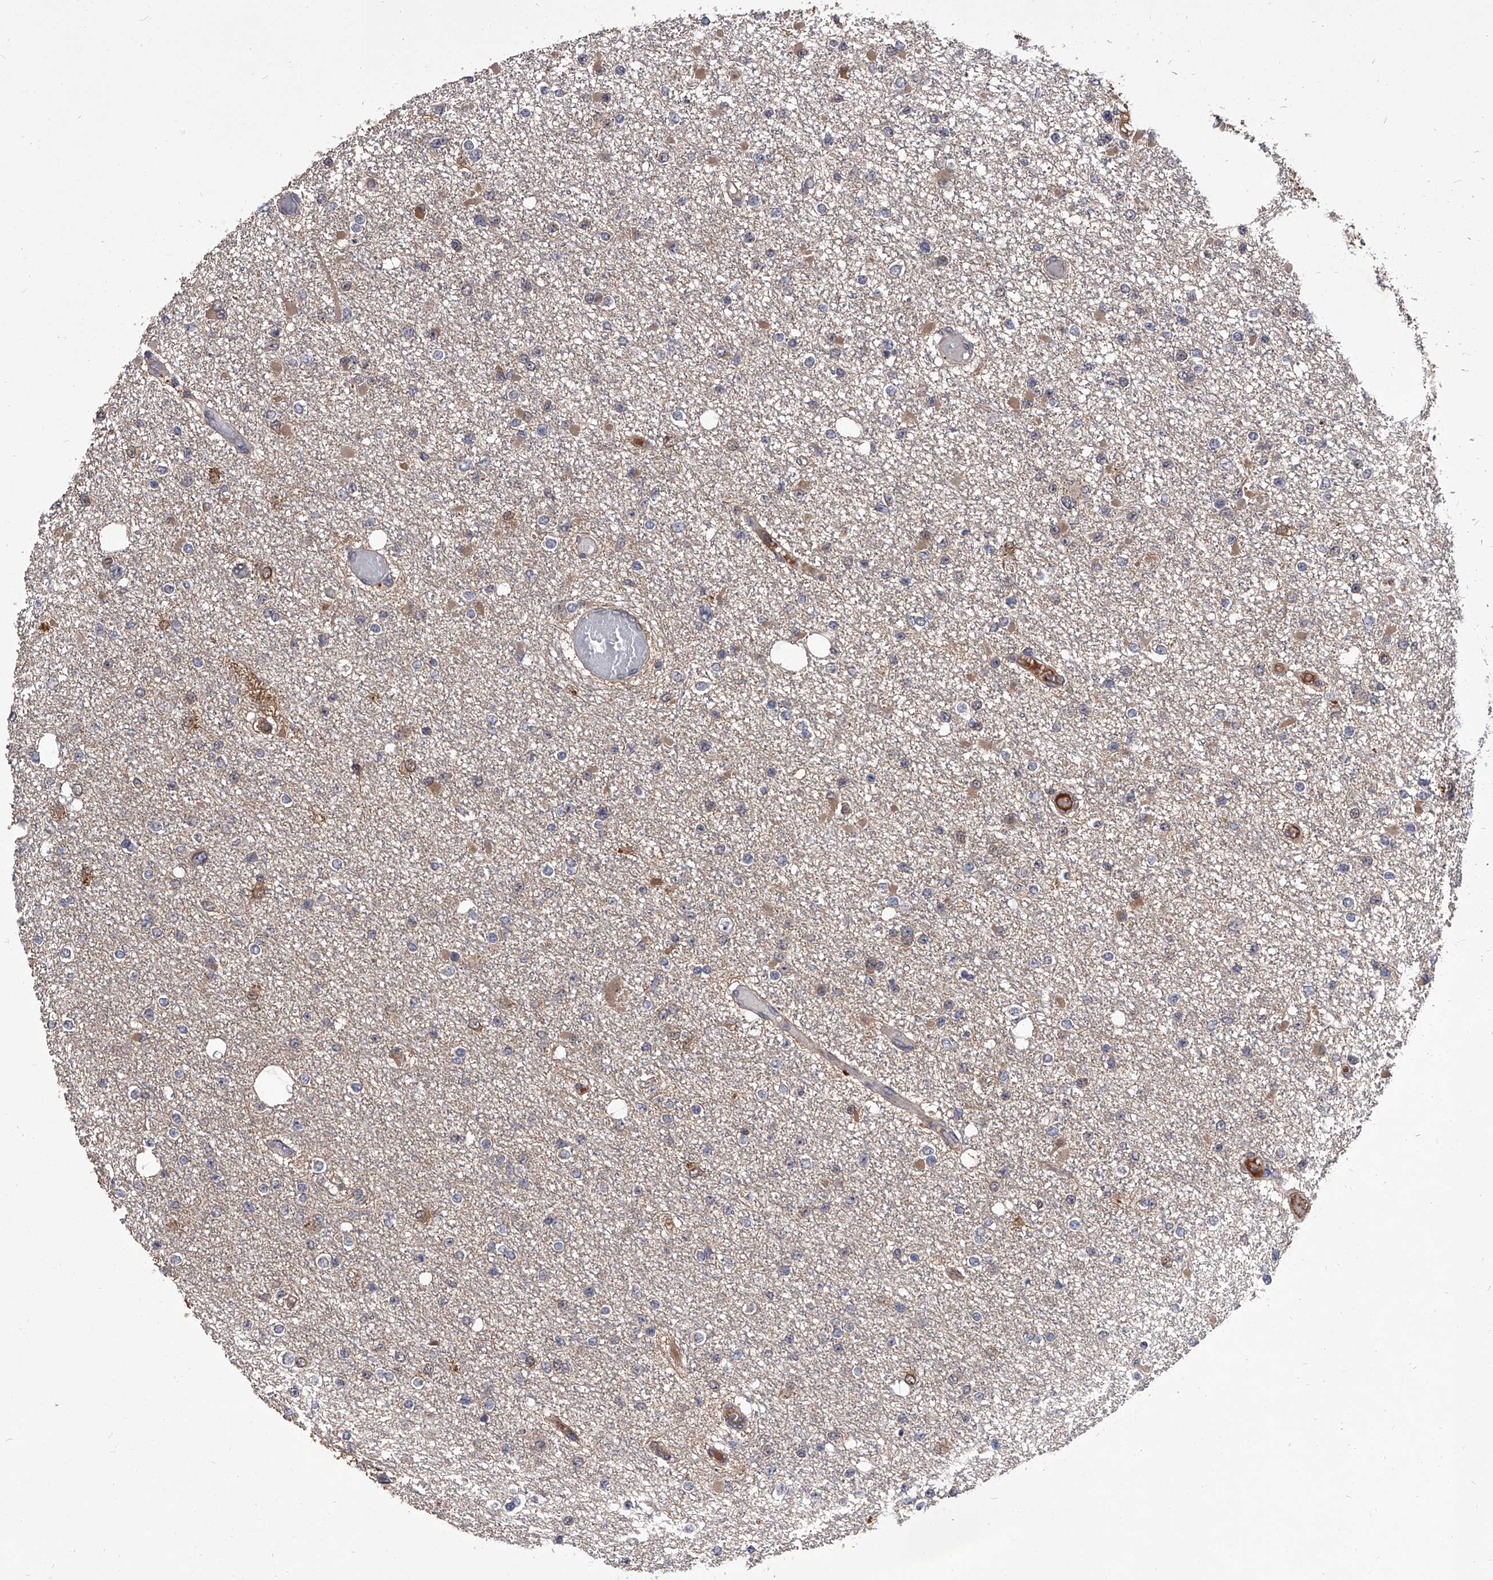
{"staining": {"intensity": "negative", "quantity": "none", "location": "none"}, "tissue": "glioma", "cell_type": "Tumor cells", "image_type": "cancer", "snomed": [{"axis": "morphology", "description": "Glioma, malignant, Low grade"}, {"axis": "topography", "description": "Brain"}], "caption": "Tumor cells are negative for protein expression in human low-grade glioma (malignant). Brightfield microscopy of immunohistochemistry stained with DAB (3,3'-diaminobenzidine) (brown) and hematoxylin (blue), captured at high magnification.", "gene": "SLC18B1", "patient": {"sex": "female", "age": 22}}